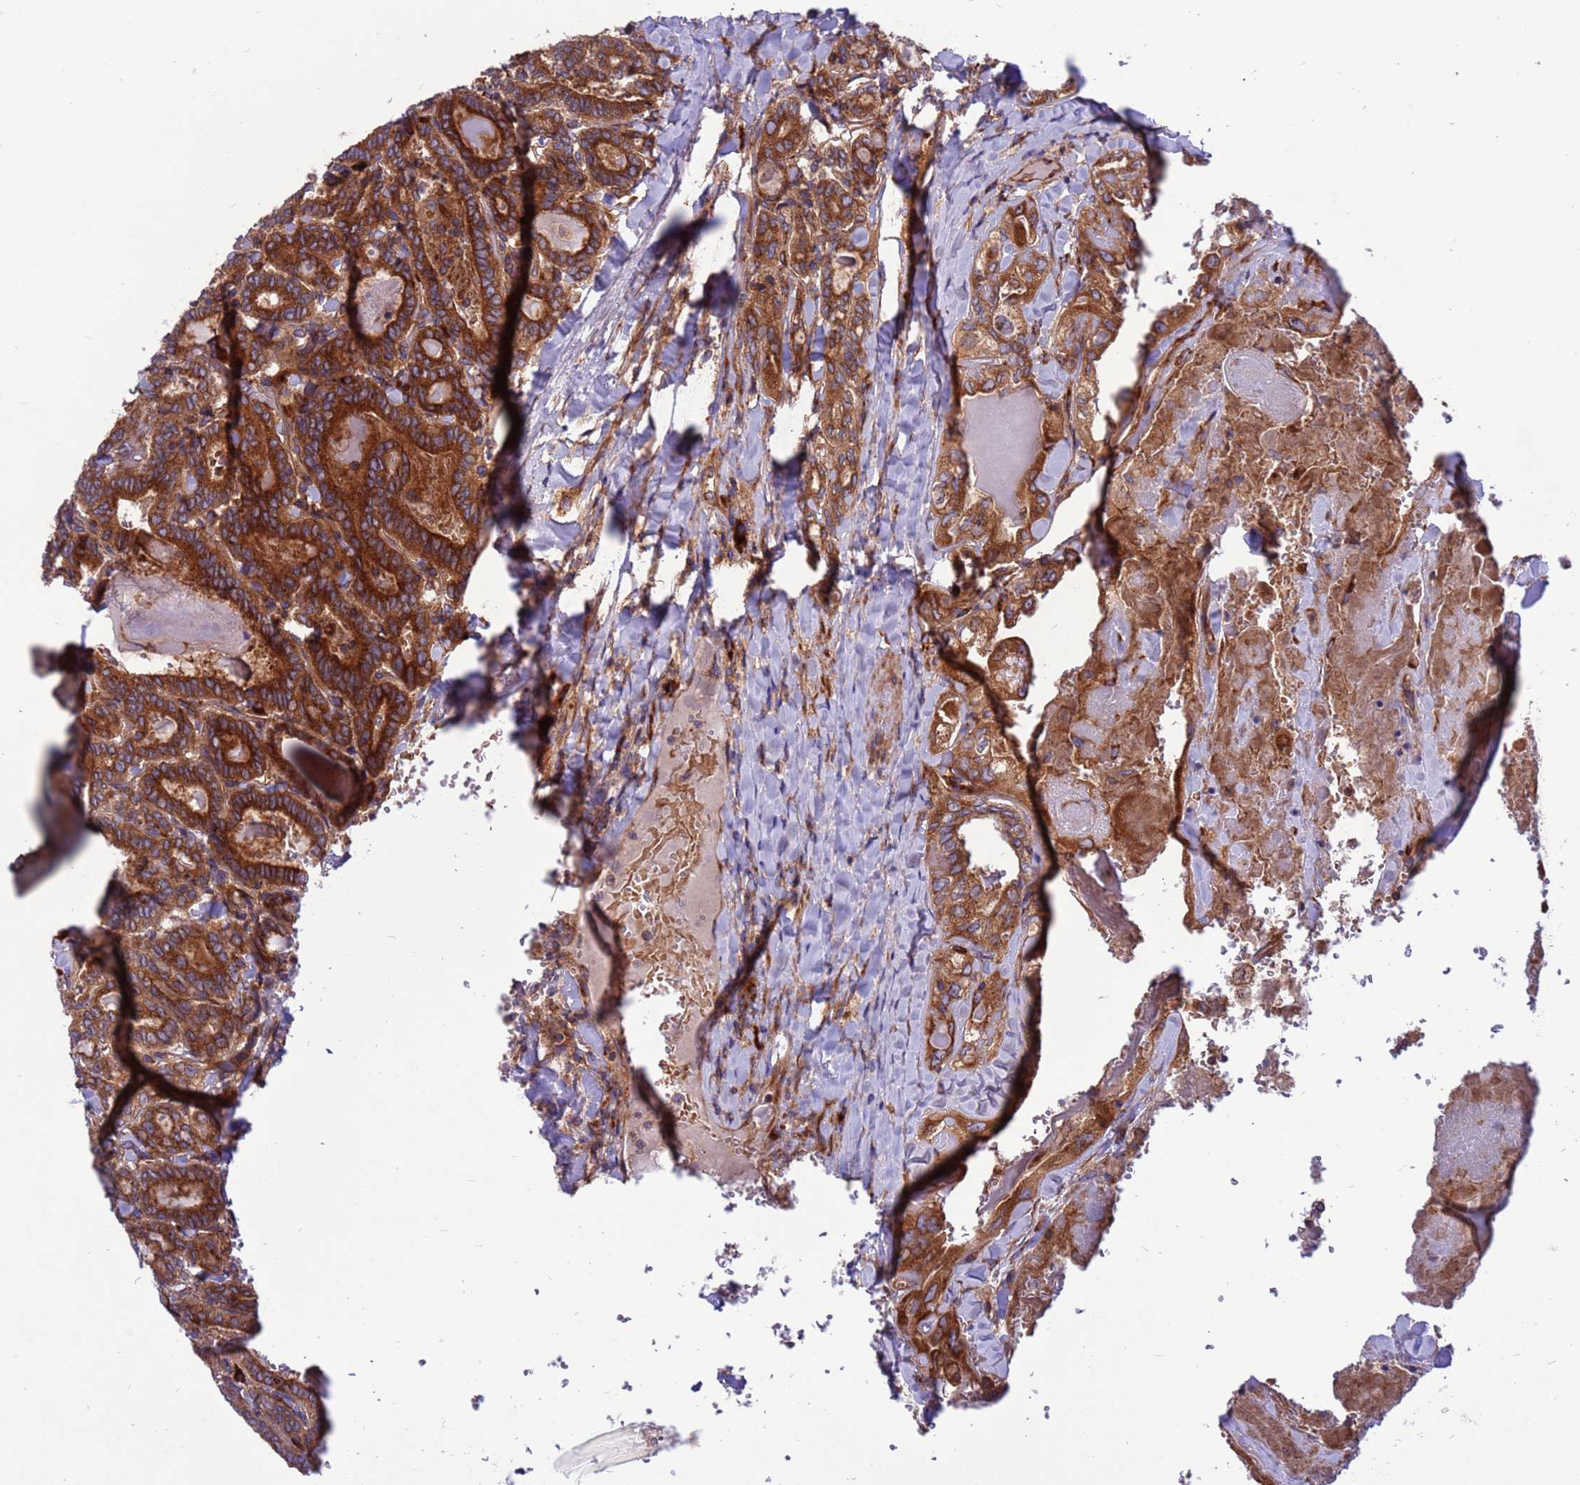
{"staining": {"intensity": "strong", "quantity": ">75%", "location": "cytoplasmic/membranous"}, "tissue": "thyroid cancer", "cell_type": "Tumor cells", "image_type": "cancer", "snomed": [{"axis": "morphology", "description": "Papillary adenocarcinoma, NOS"}, {"axis": "topography", "description": "Thyroid gland"}], "caption": "A micrograph of thyroid papillary adenocarcinoma stained for a protein shows strong cytoplasmic/membranous brown staining in tumor cells. The protein is stained brown, and the nuclei are stained in blue (DAB (3,3'-diaminobenzidine) IHC with brightfield microscopy, high magnification).", "gene": "ZC3HAV1", "patient": {"sex": "female", "age": 72}}